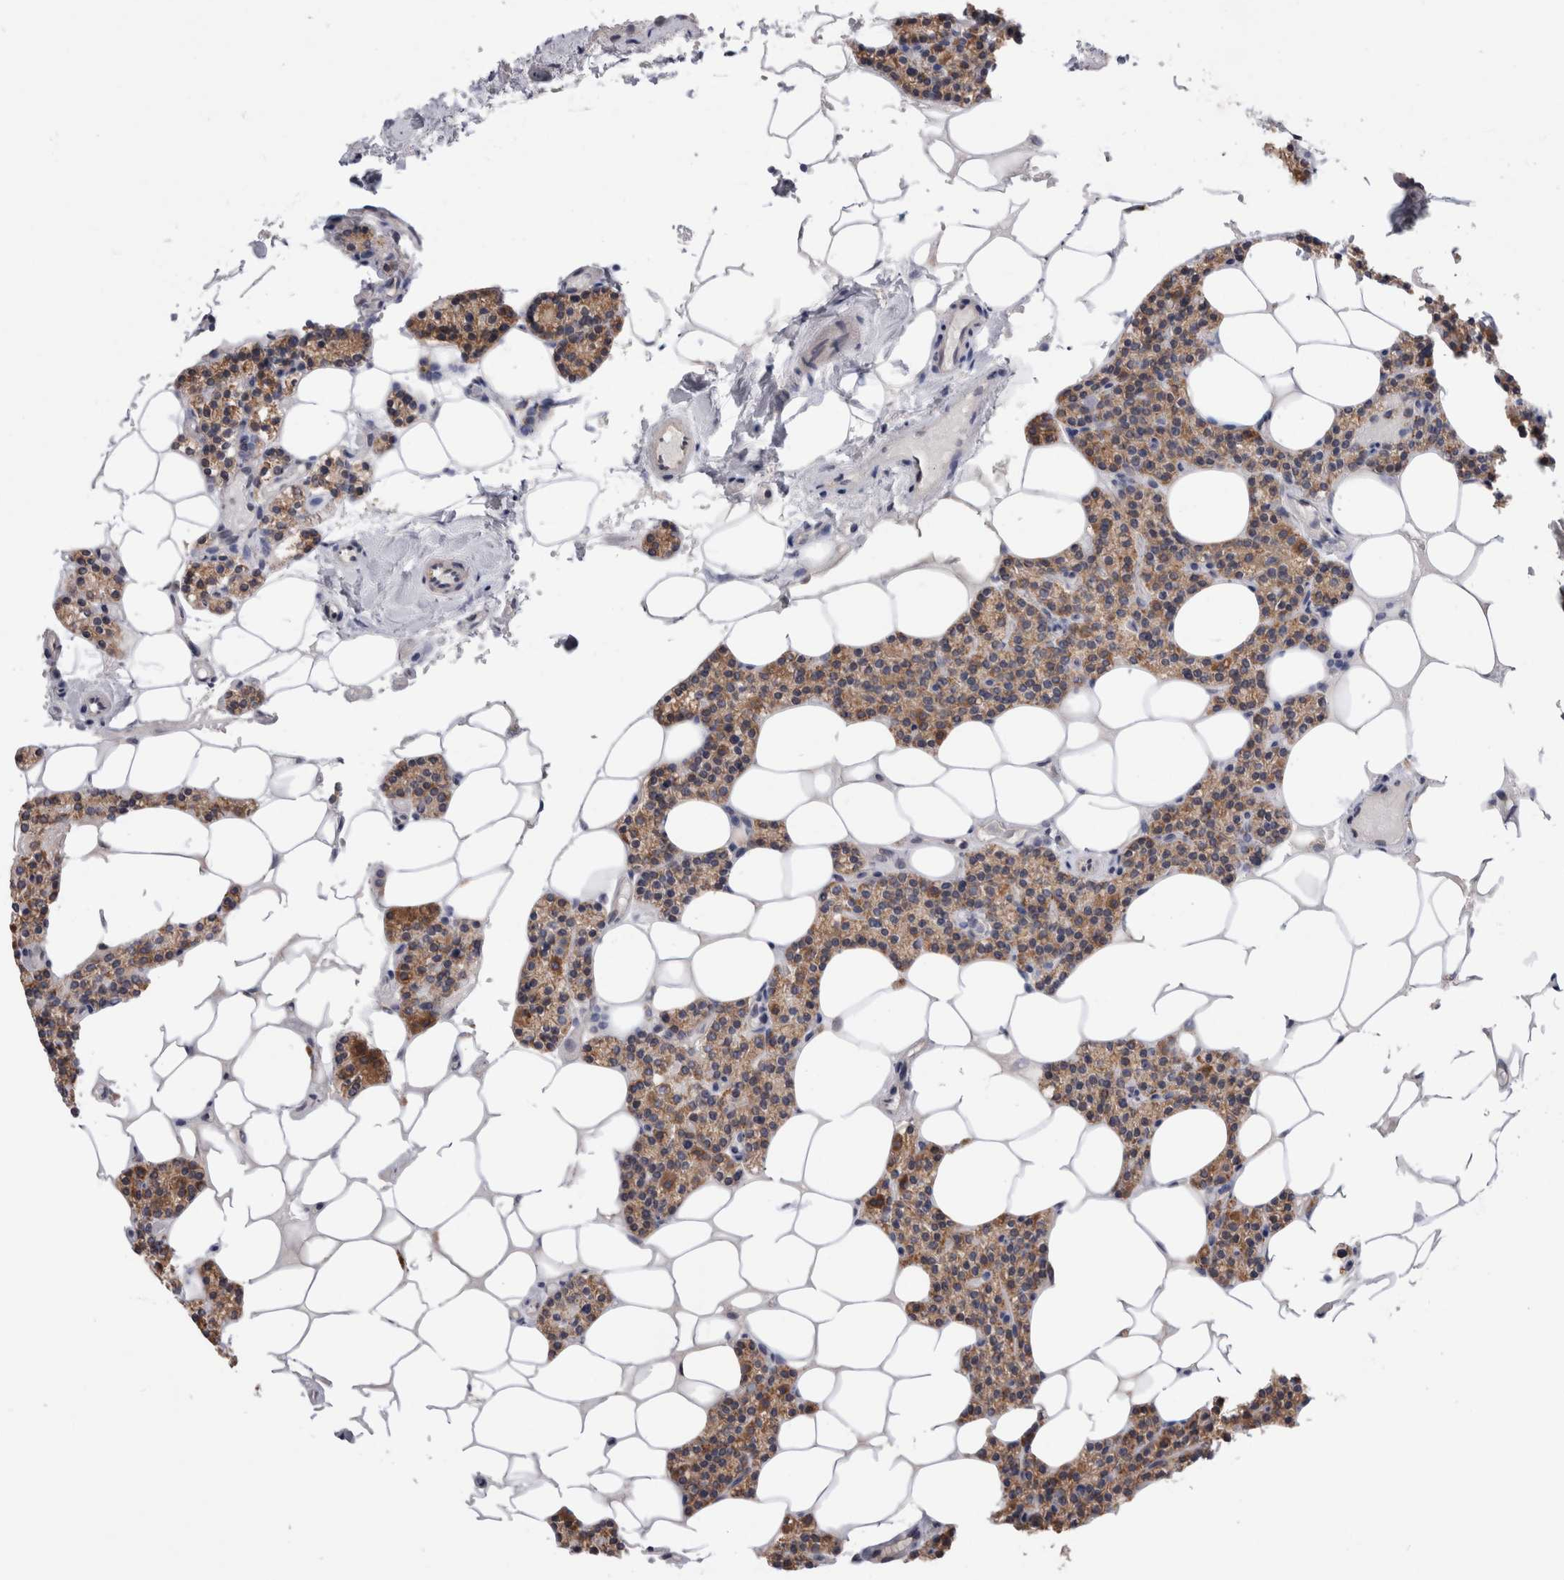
{"staining": {"intensity": "moderate", "quantity": ">75%", "location": "cytoplasmic/membranous"}, "tissue": "parathyroid gland", "cell_type": "Glandular cells", "image_type": "normal", "snomed": [{"axis": "morphology", "description": "Normal tissue, NOS"}, {"axis": "topography", "description": "Parathyroid gland"}], "caption": "Parathyroid gland stained with immunohistochemistry (IHC) reveals moderate cytoplasmic/membranous positivity in about >75% of glandular cells.", "gene": "MRPL37", "patient": {"sex": "male", "age": 75}}